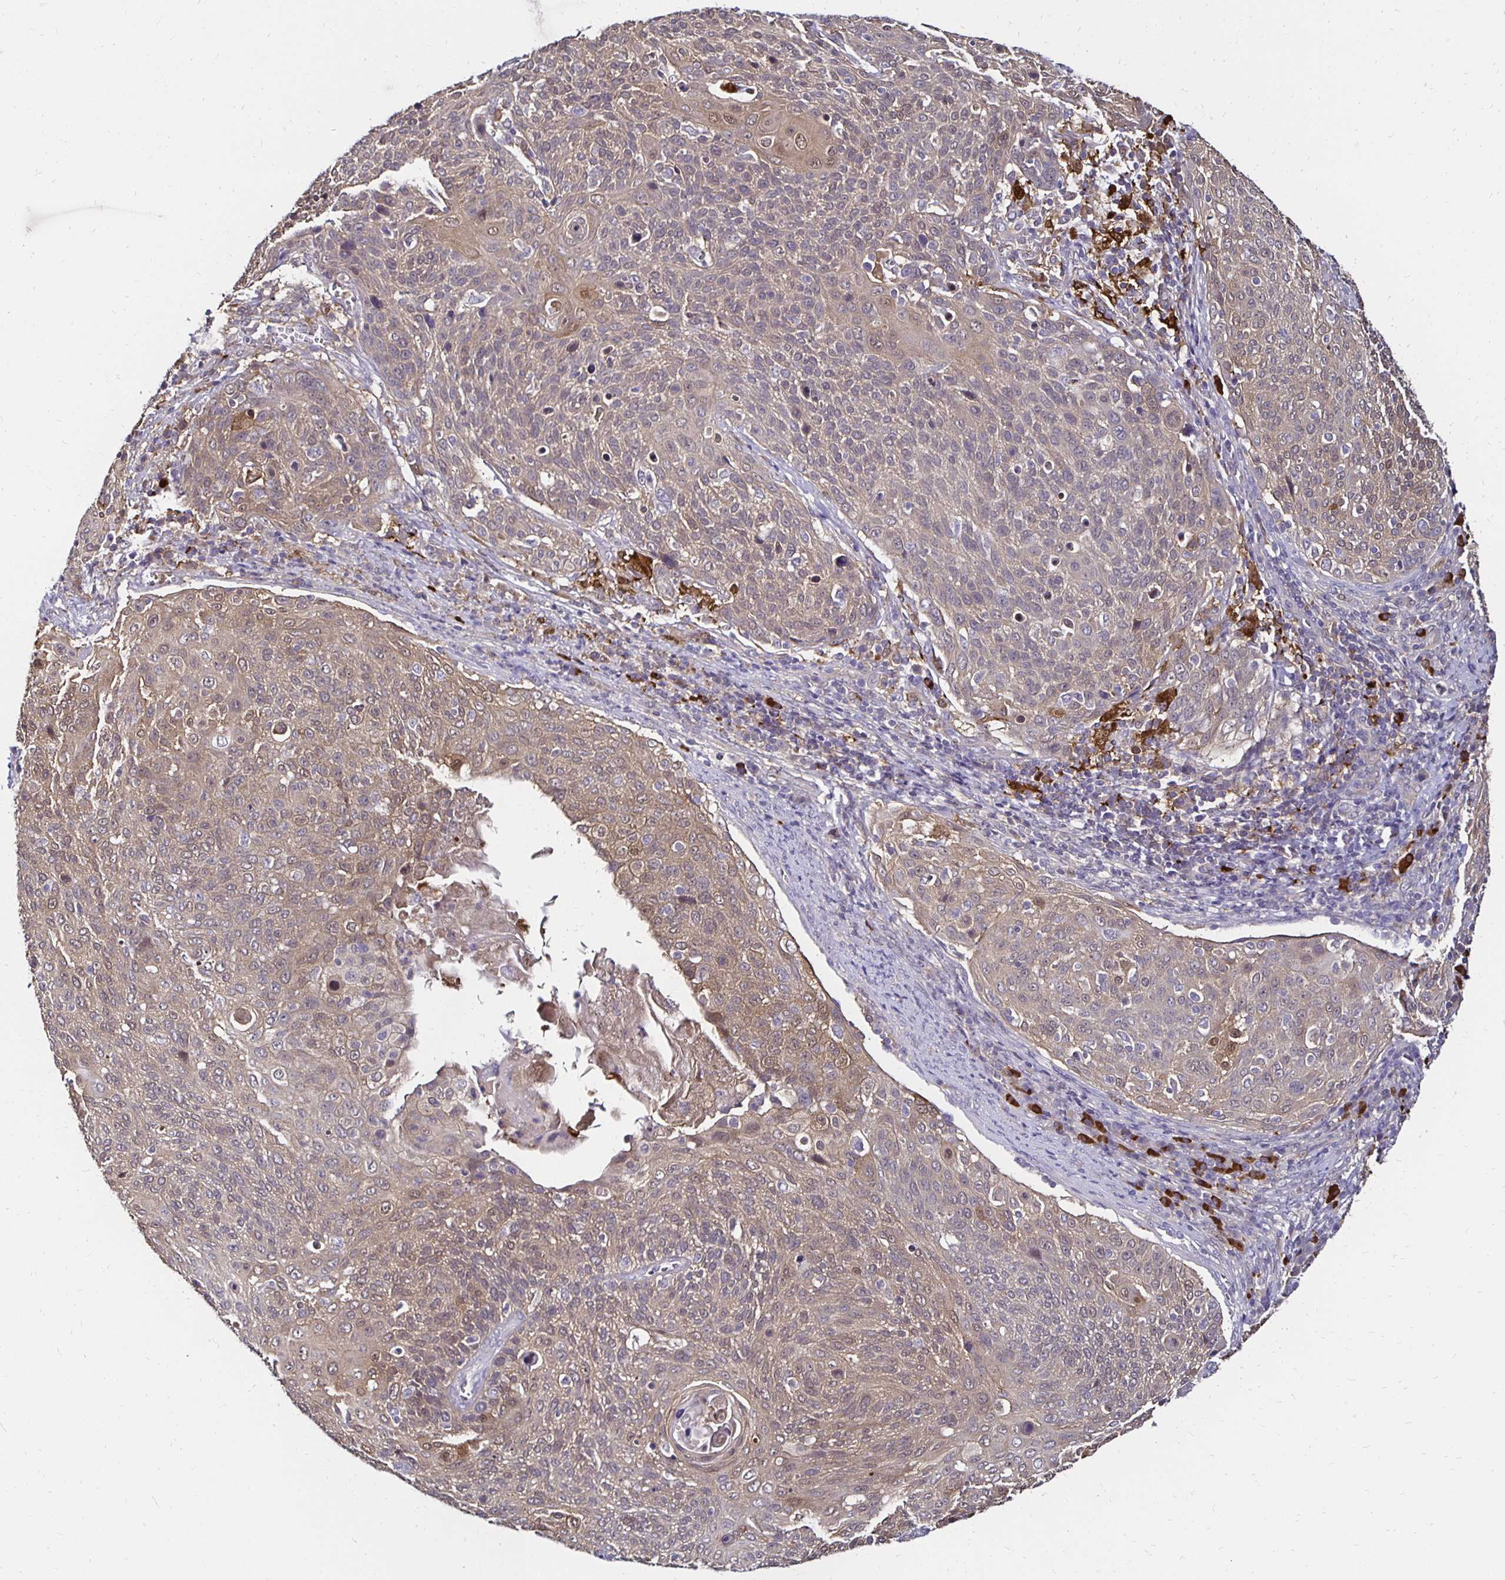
{"staining": {"intensity": "weak", "quantity": "25%-75%", "location": "cytoplasmic/membranous"}, "tissue": "cervical cancer", "cell_type": "Tumor cells", "image_type": "cancer", "snomed": [{"axis": "morphology", "description": "Squamous cell carcinoma, NOS"}, {"axis": "topography", "description": "Cervix"}], "caption": "The immunohistochemical stain shows weak cytoplasmic/membranous positivity in tumor cells of cervical cancer (squamous cell carcinoma) tissue.", "gene": "TXN", "patient": {"sex": "female", "age": 31}}